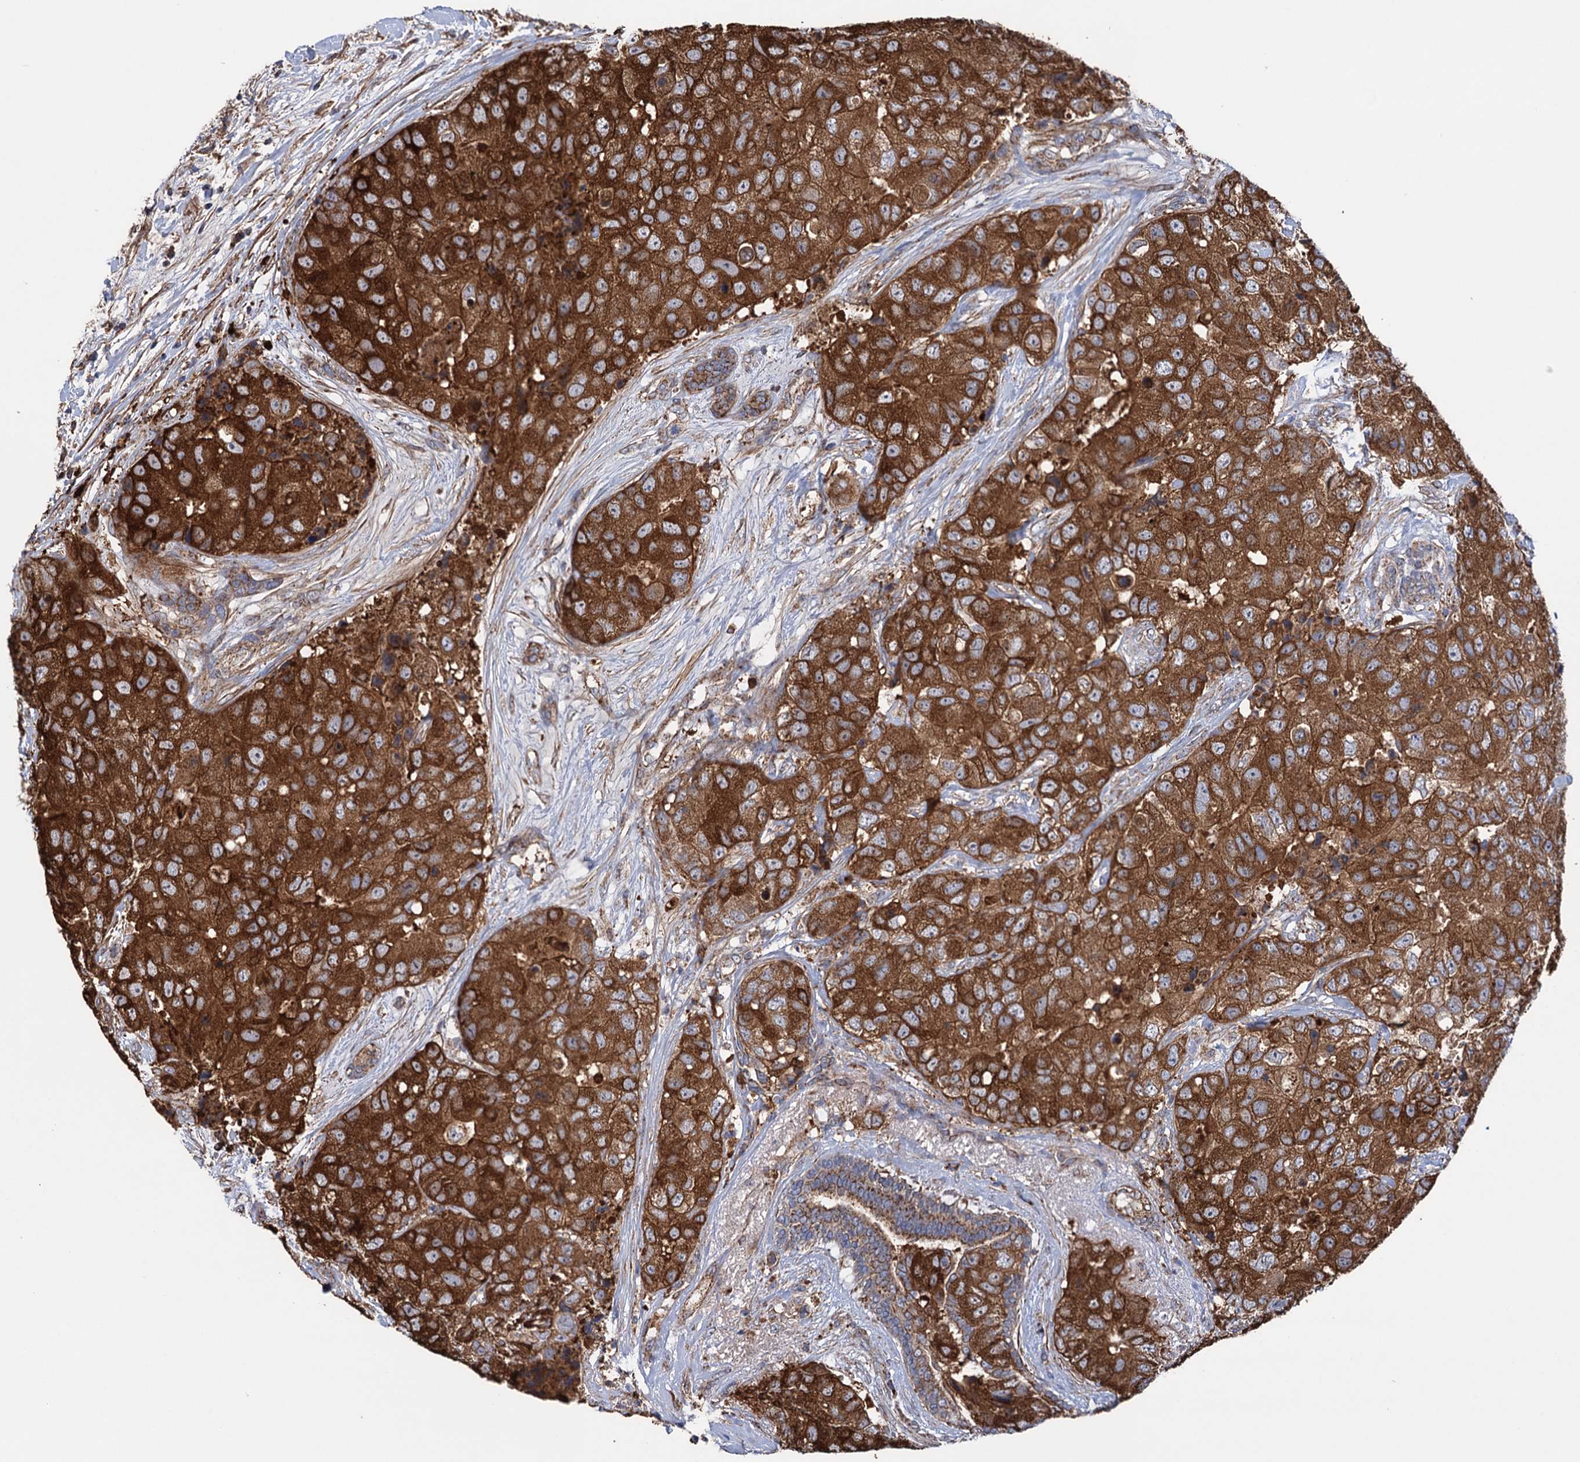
{"staining": {"intensity": "strong", "quantity": ">75%", "location": "cytoplasmic/membranous"}, "tissue": "breast cancer", "cell_type": "Tumor cells", "image_type": "cancer", "snomed": [{"axis": "morphology", "description": "Duct carcinoma"}, {"axis": "topography", "description": "Breast"}], "caption": "Human breast cancer stained for a protein (brown) shows strong cytoplasmic/membranous positive expression in about >75% of tumor cells.", "gene": "SUCLA2", "patient": {"sex": "female", "age": 62}}